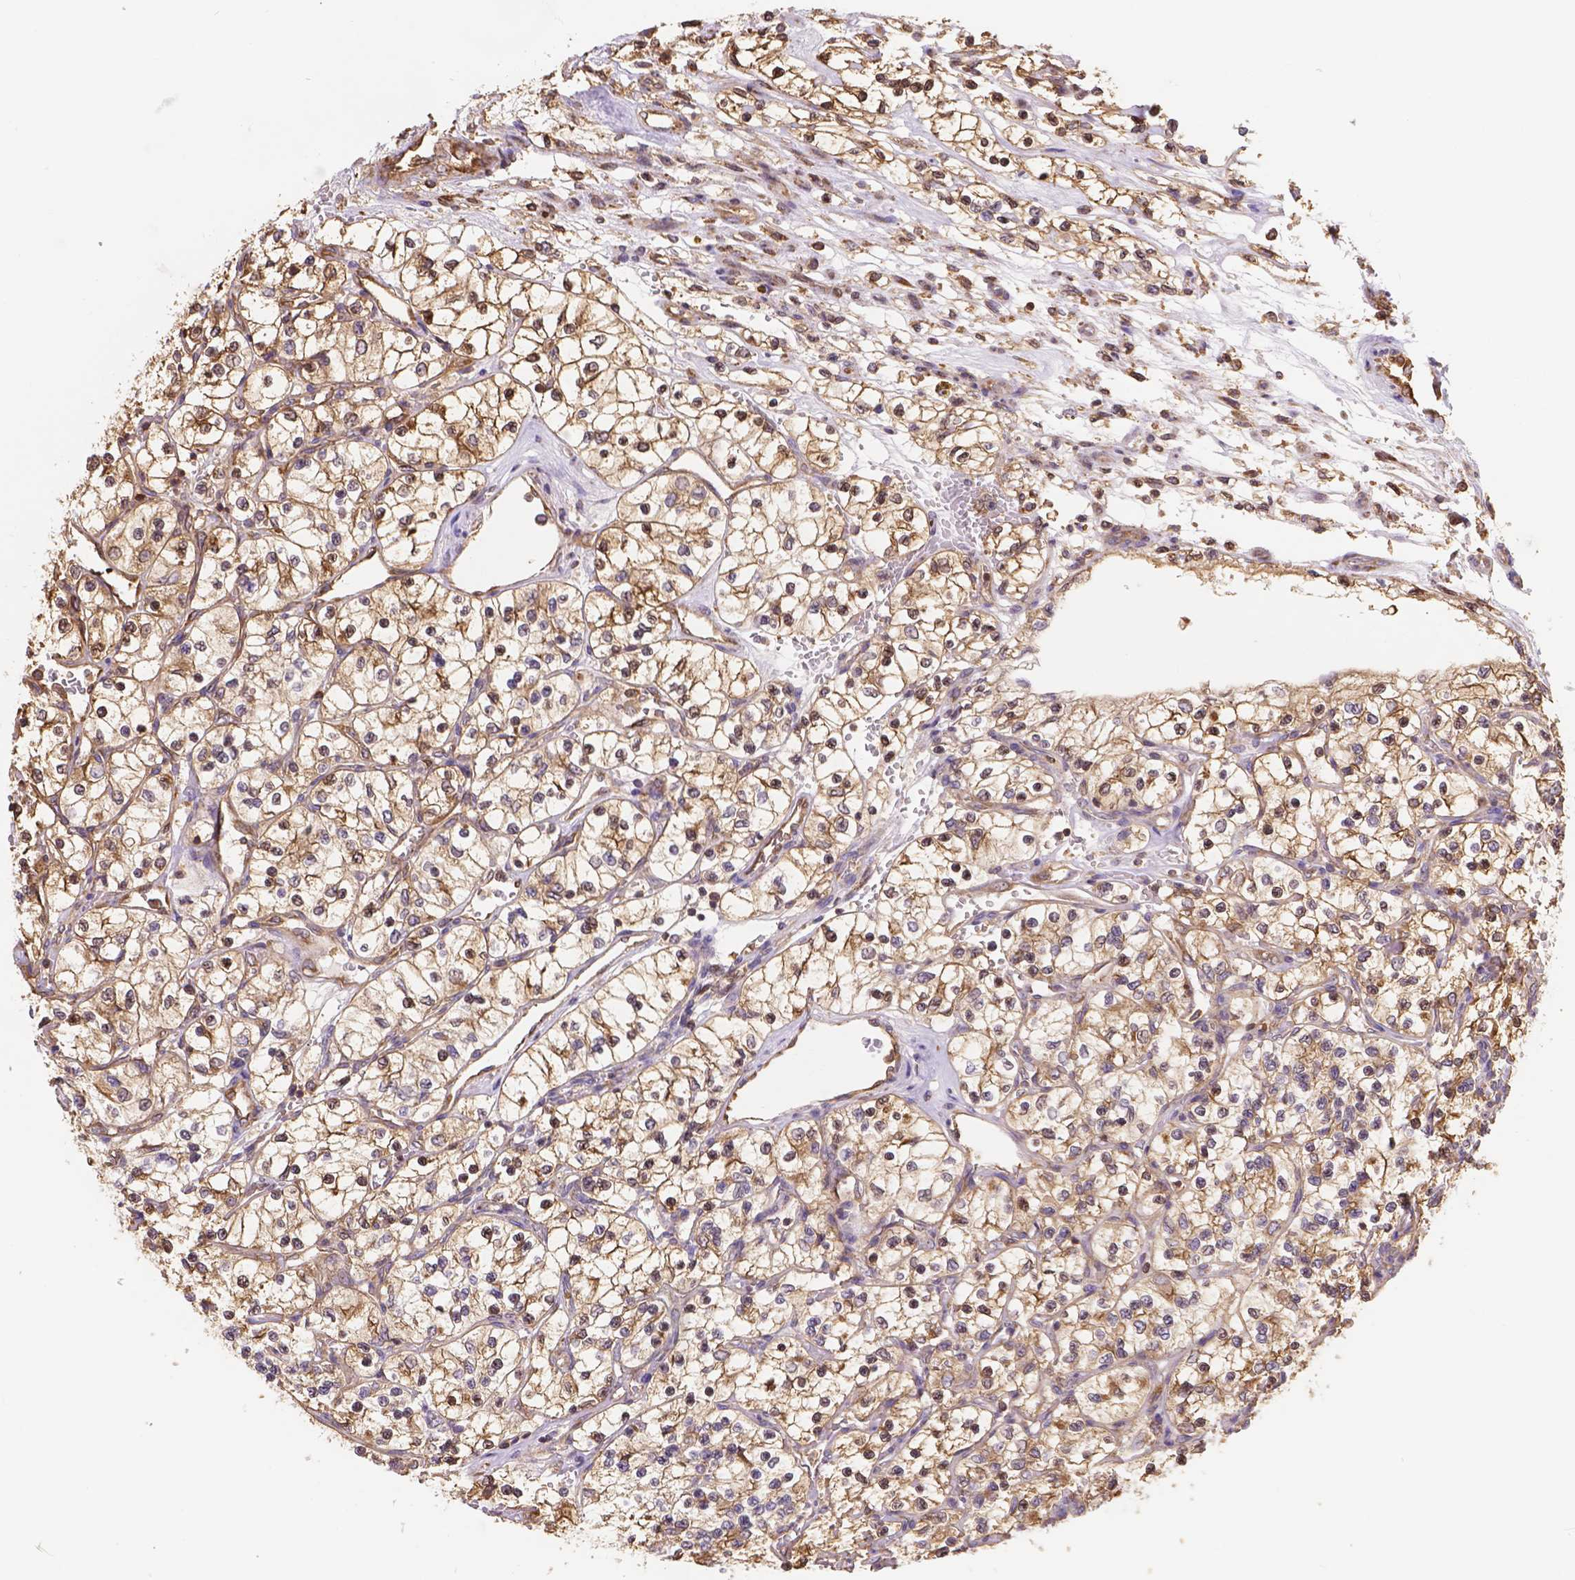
{"staining": {"intensity": "moderate", "quantity": ">75%", "location": "cytoplasmic/membranous"}, "tissue": "renal cancer", "cell_type": "Tumor cells", "image_type": "cancer", "snomed": [{"axis": "morphology", "description": "Adenocarcinoma, NOS"}, {"axis": "topography", "description": "Kidney"}], "caption": "A histopathology image showing moderate cytoplasmic/membranous staining in about >75% of tumor cells in renal cancer (adenocarcinoma), as visualized by brown immunohistochemical staining.", "gene": "DMWD", "patient": {"sex": "female", "age": 69}}